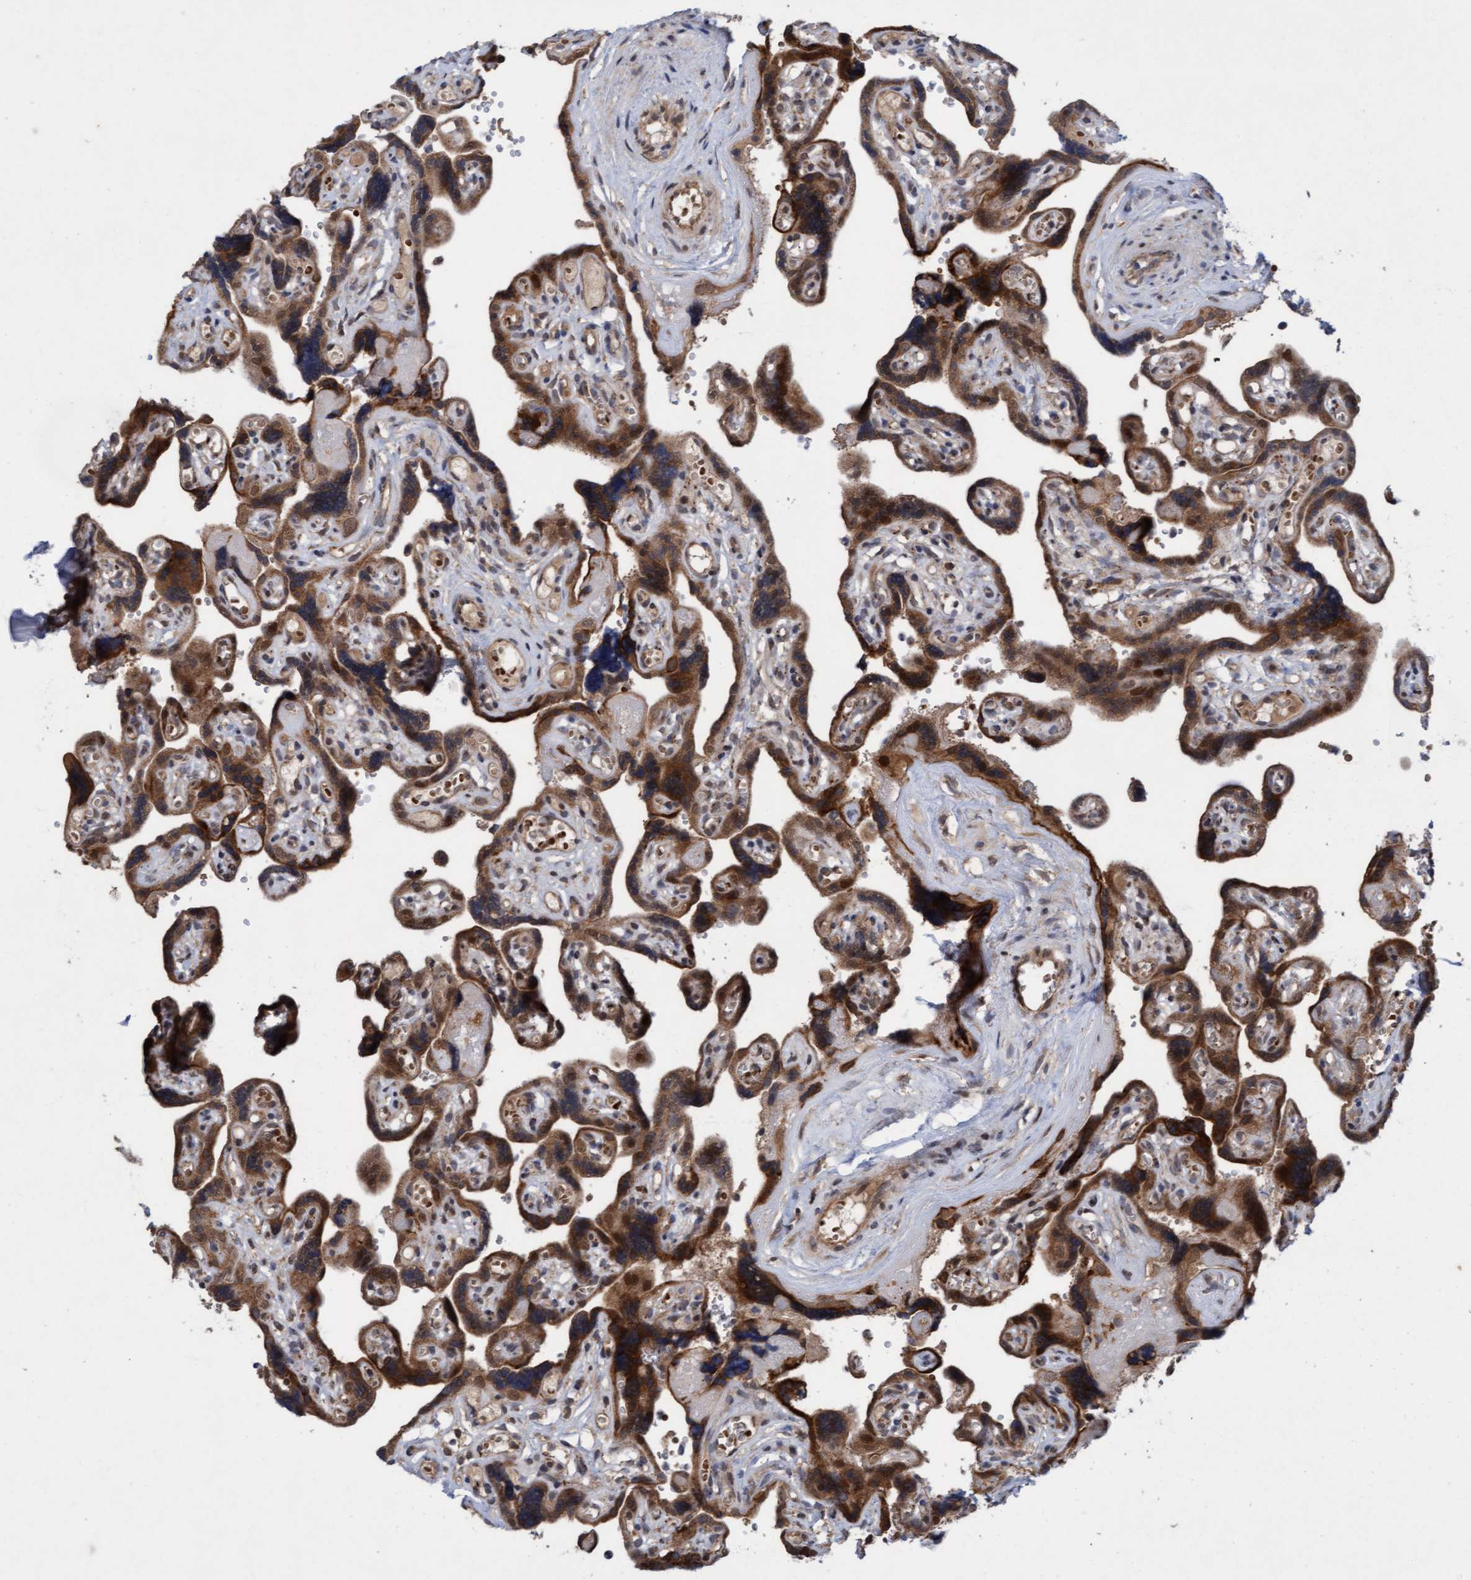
{"staining": {"intensity": "strong", "quantity": ">75%", "location": "cytoplasmic/membranous"}, "tissue": "placenta", "cell_type": "Decidual cells", "image_type": "normal", "snomed": [{"axis": "morphology", "description": "Normal tissue, NOS"}, {"axis": "topography", "description": "Placenta"}], "caption": "Human placenta stained with a brown dye reveals strong cytoplasmic/membranous positive positivity in about >75% of decidual cells.", "gene": "TANC2", "patient": {"sex": "female", "age": 30}}